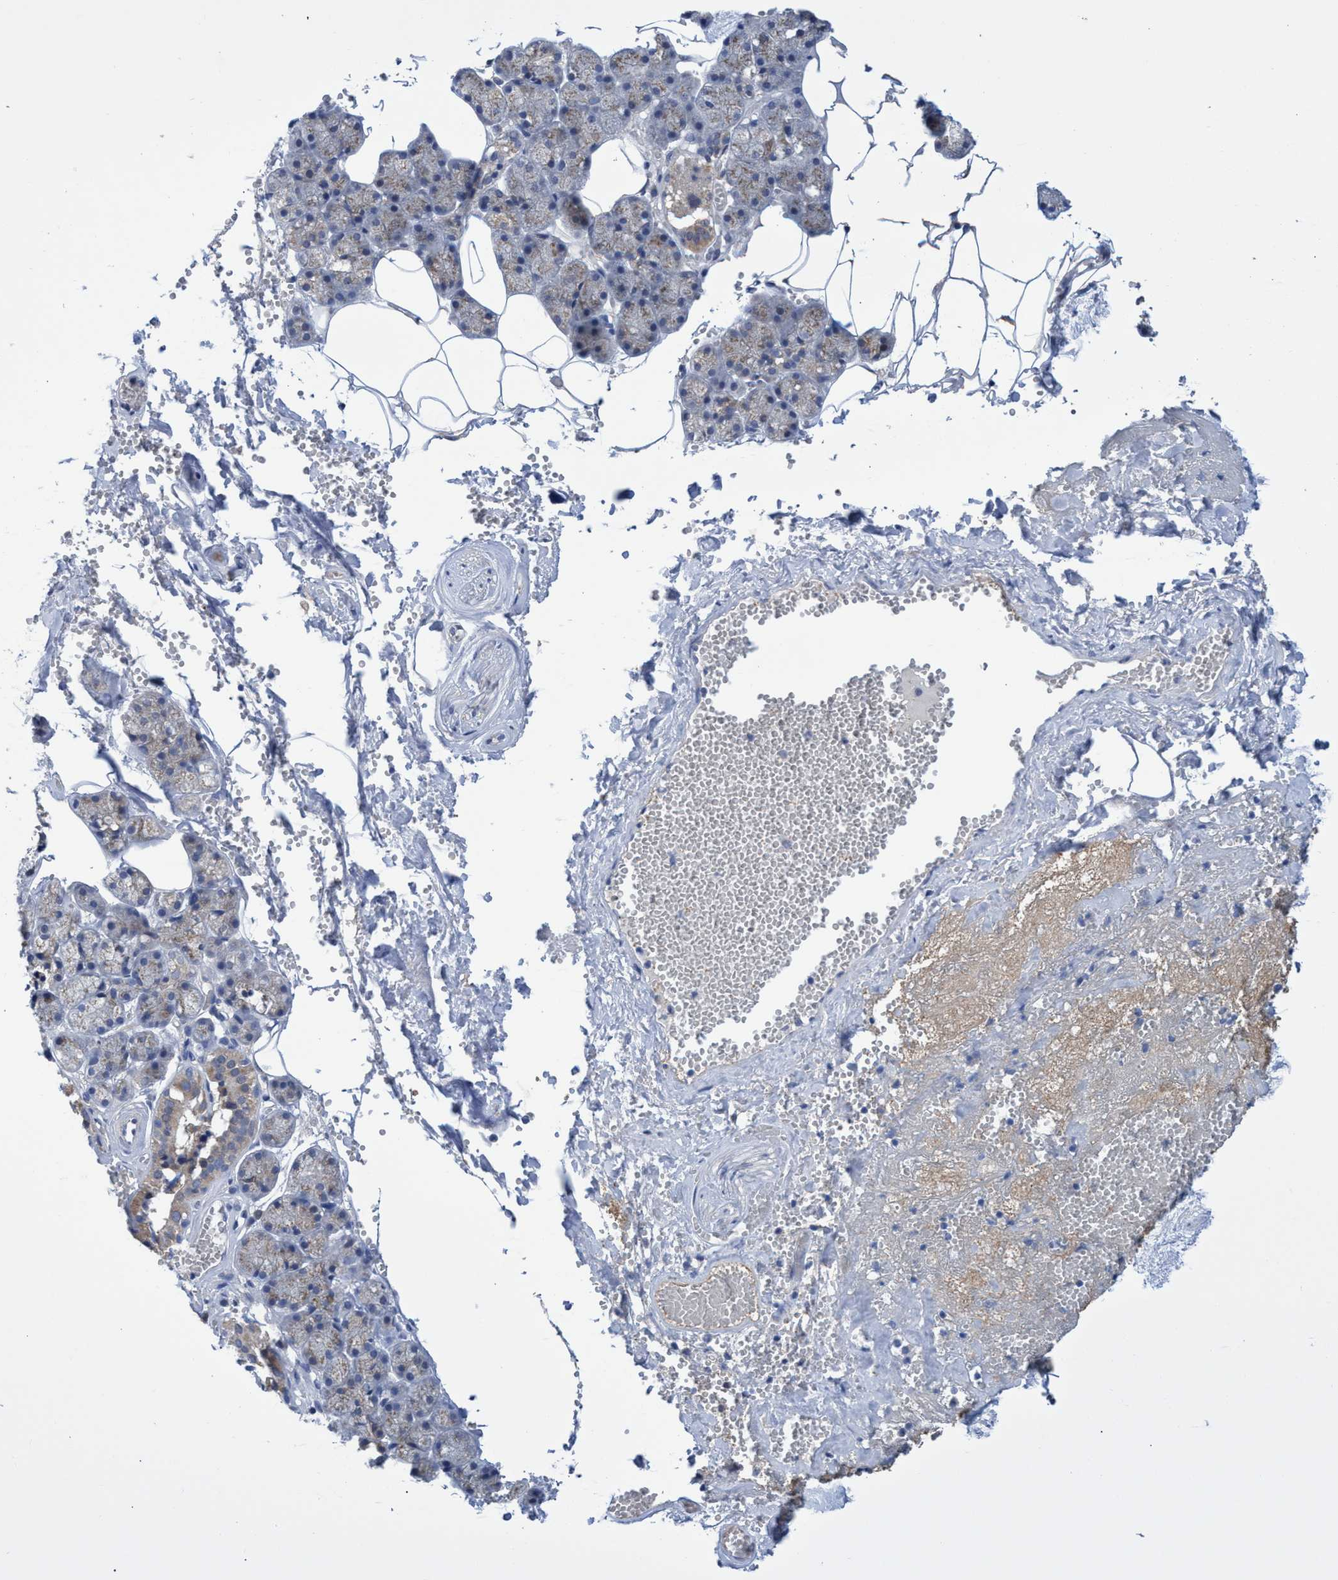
{"staining": {"intensity": "weak", "quantity": "<25%", "location": "cytoplasmic/membranous"}, "tissue": "salivary gland", "cell_type": "Glandular cells", "image_type": "normal", "snomed": [{"axis": "morphology", "description": "Normal tissue, NOS"}, {"axis": "topography", "description": "Salivary gland"}], "caption": "Human salivary gland stained for a protein using immunohistochemistry (IHC) demonstrates no expression in glandular cells.", "gene": "SVEP1", "patient": {"sex": "male", "age": 62}}